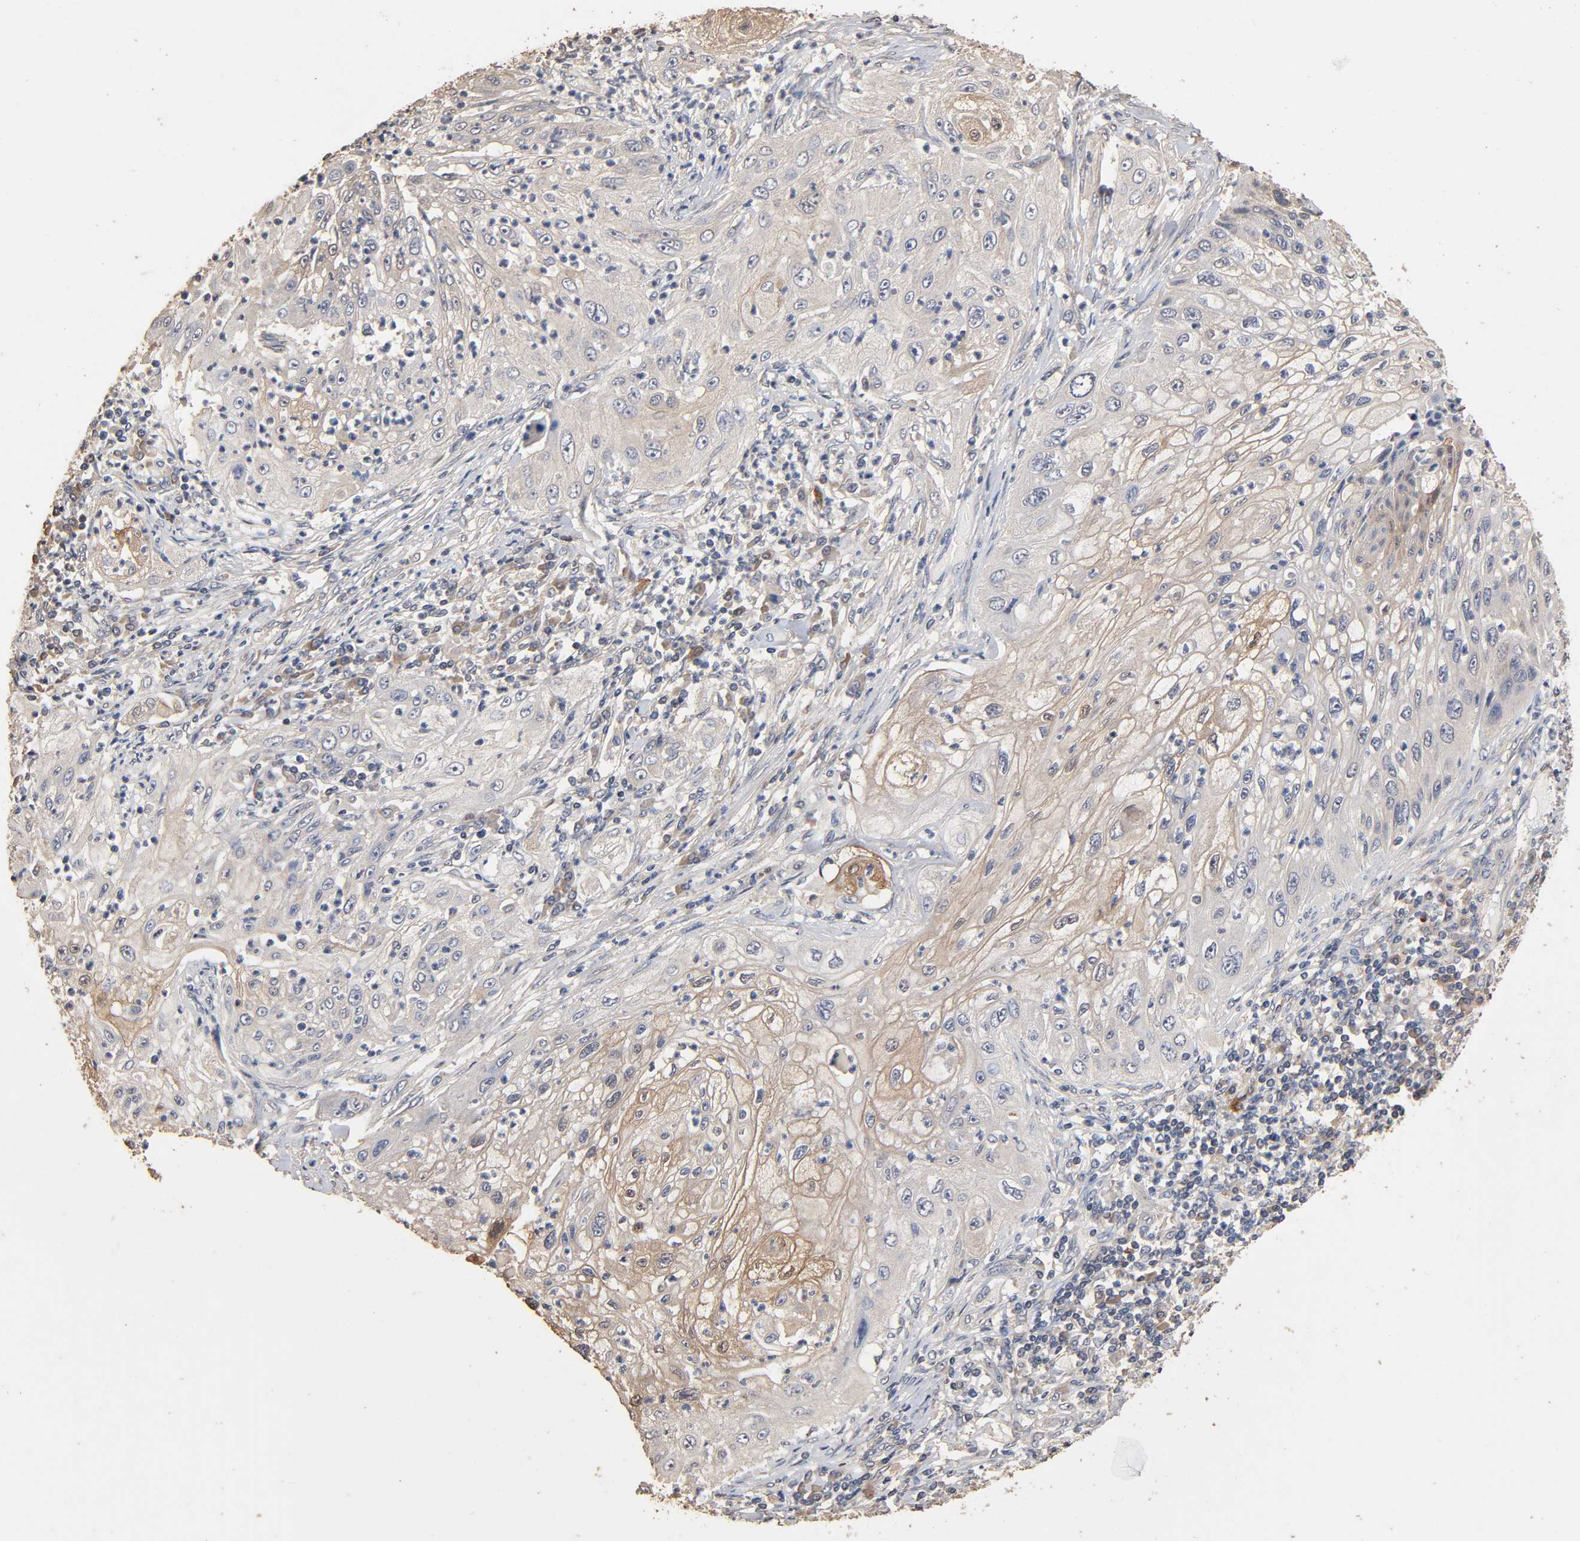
{"staining": {"intensity": "weak", "quantity": "<25%", "location": "cytoplasmic/membranous"}, "tissue": "lung cancer", "cell_type": "Tumor cells", "image_type": "cancer", "snomed": [{"axis": "morphology", "description": "Inflammation, NOS"}, {"axis": "morphology", "description": "Squamous cell carcinoma, NOS"}, {"axis": "topography", "description": "Lymph node"}, {"axis": "topography", "description": "Soft tissue"}, {"axis": "topography", "description": "Lung"}], "caption": "Human lung cancer (squamous cell carcinoma) stained for a protein using immunohistochemistry shows no expression in tumor cells.", "gene": "ARHGEF7", "patient": {"sex": "male", "age": 66}}